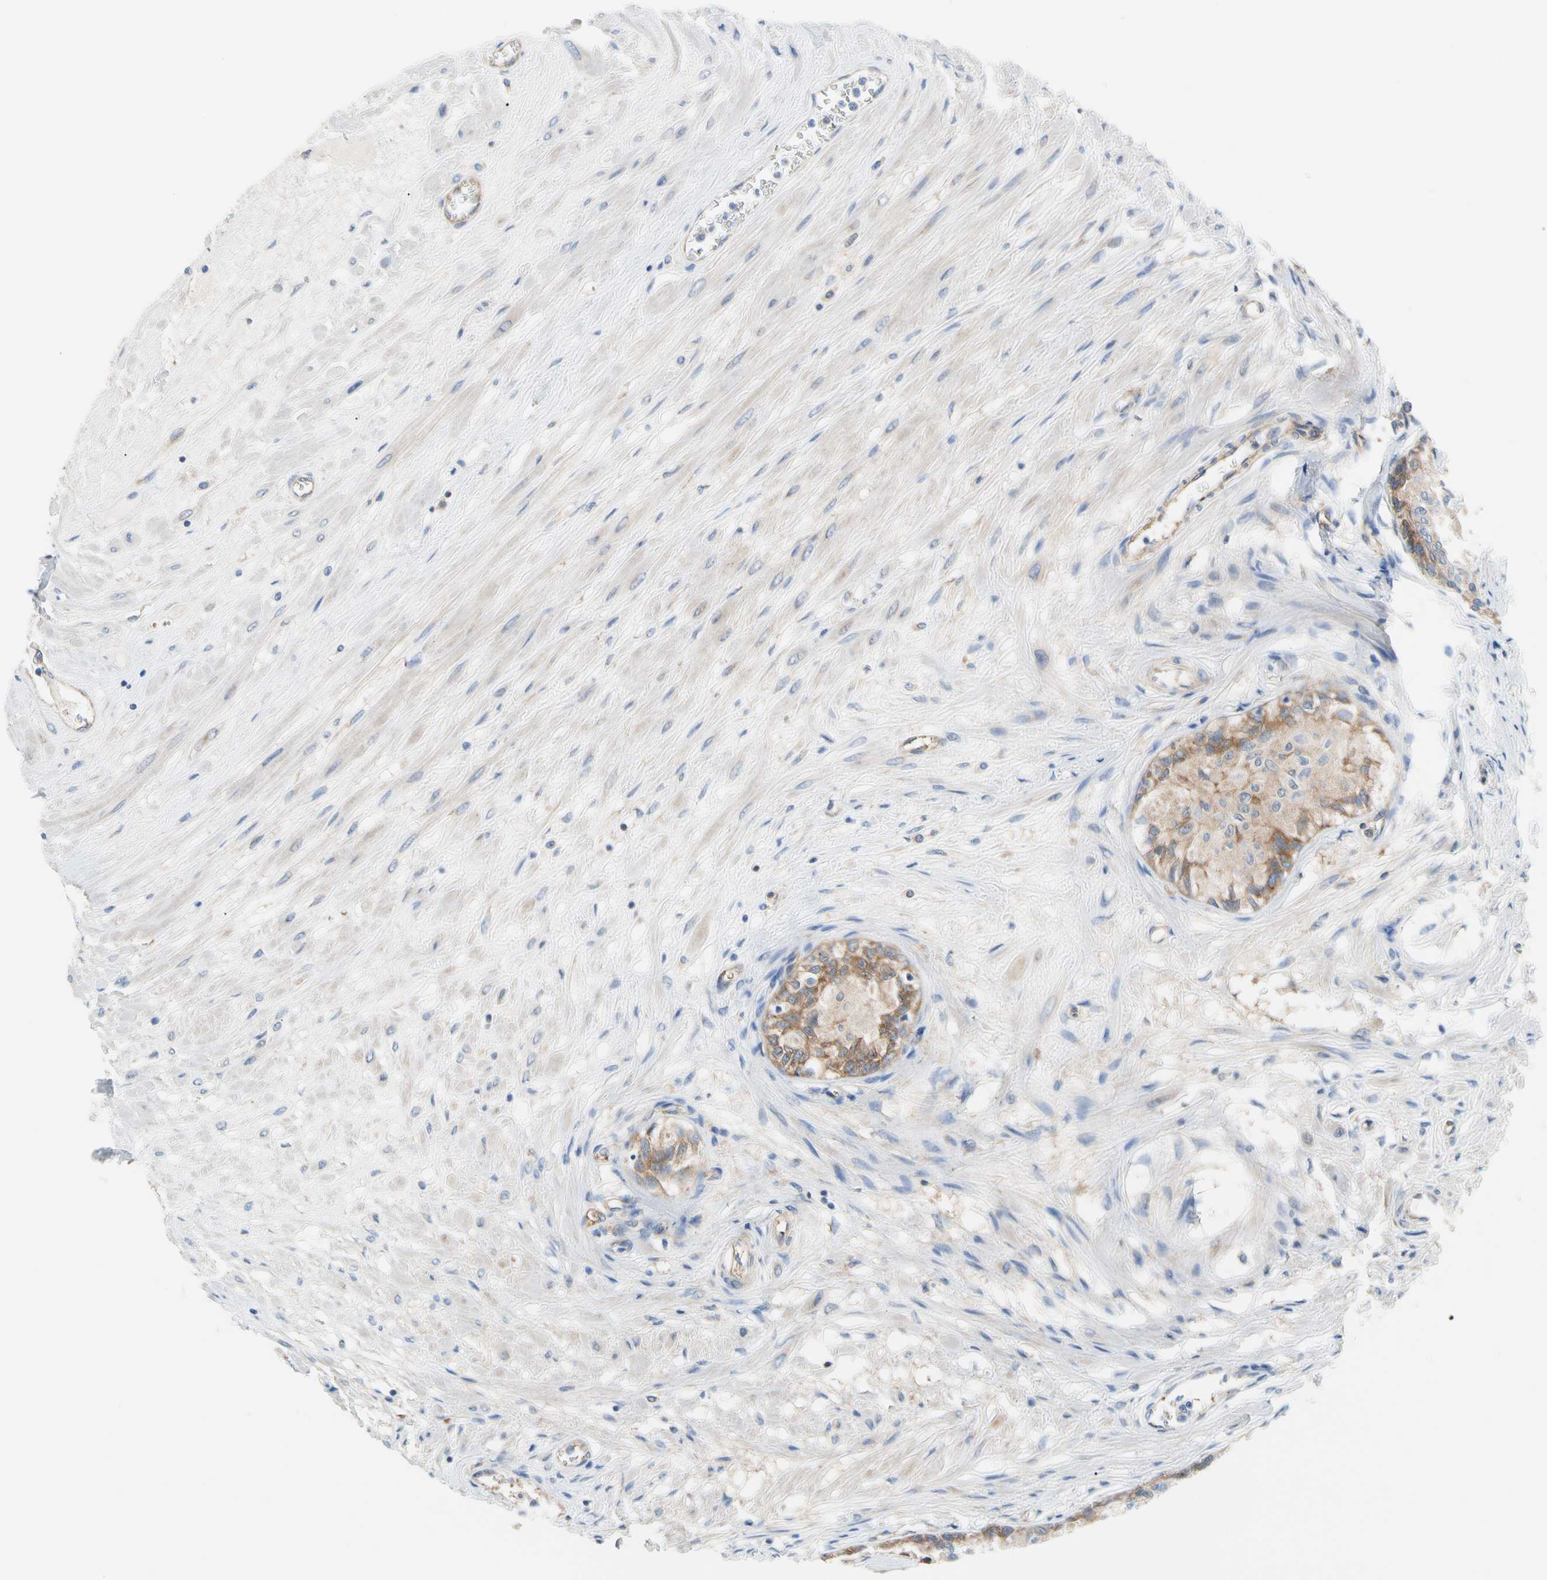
{"staining": {"intensity": "moderate", "quantity": ">75%", "location": "cytoplasmic/membranous"}, "tissue": "prostate", "cell_type": "Glandular cells", "image_type": "normal", "snomed": [{"axis": "morphology", "description": "Normal tissue, NOS"}, {"axis": "topography", "description": "Prostate"}, {"axis": "topography", "description": "Seminal veicle"}], "caption": "Immunohistochemical staining of normal human prostate displays moderate cytoplasmic/membranous protein staining in about >75% of glandular cells. (DAB (3,3'-diaminobenzidine) IHC with brightfield microscopy, high magnification).", "gene": "GPHN", "patient": {"sex": "male", "age": 60}}